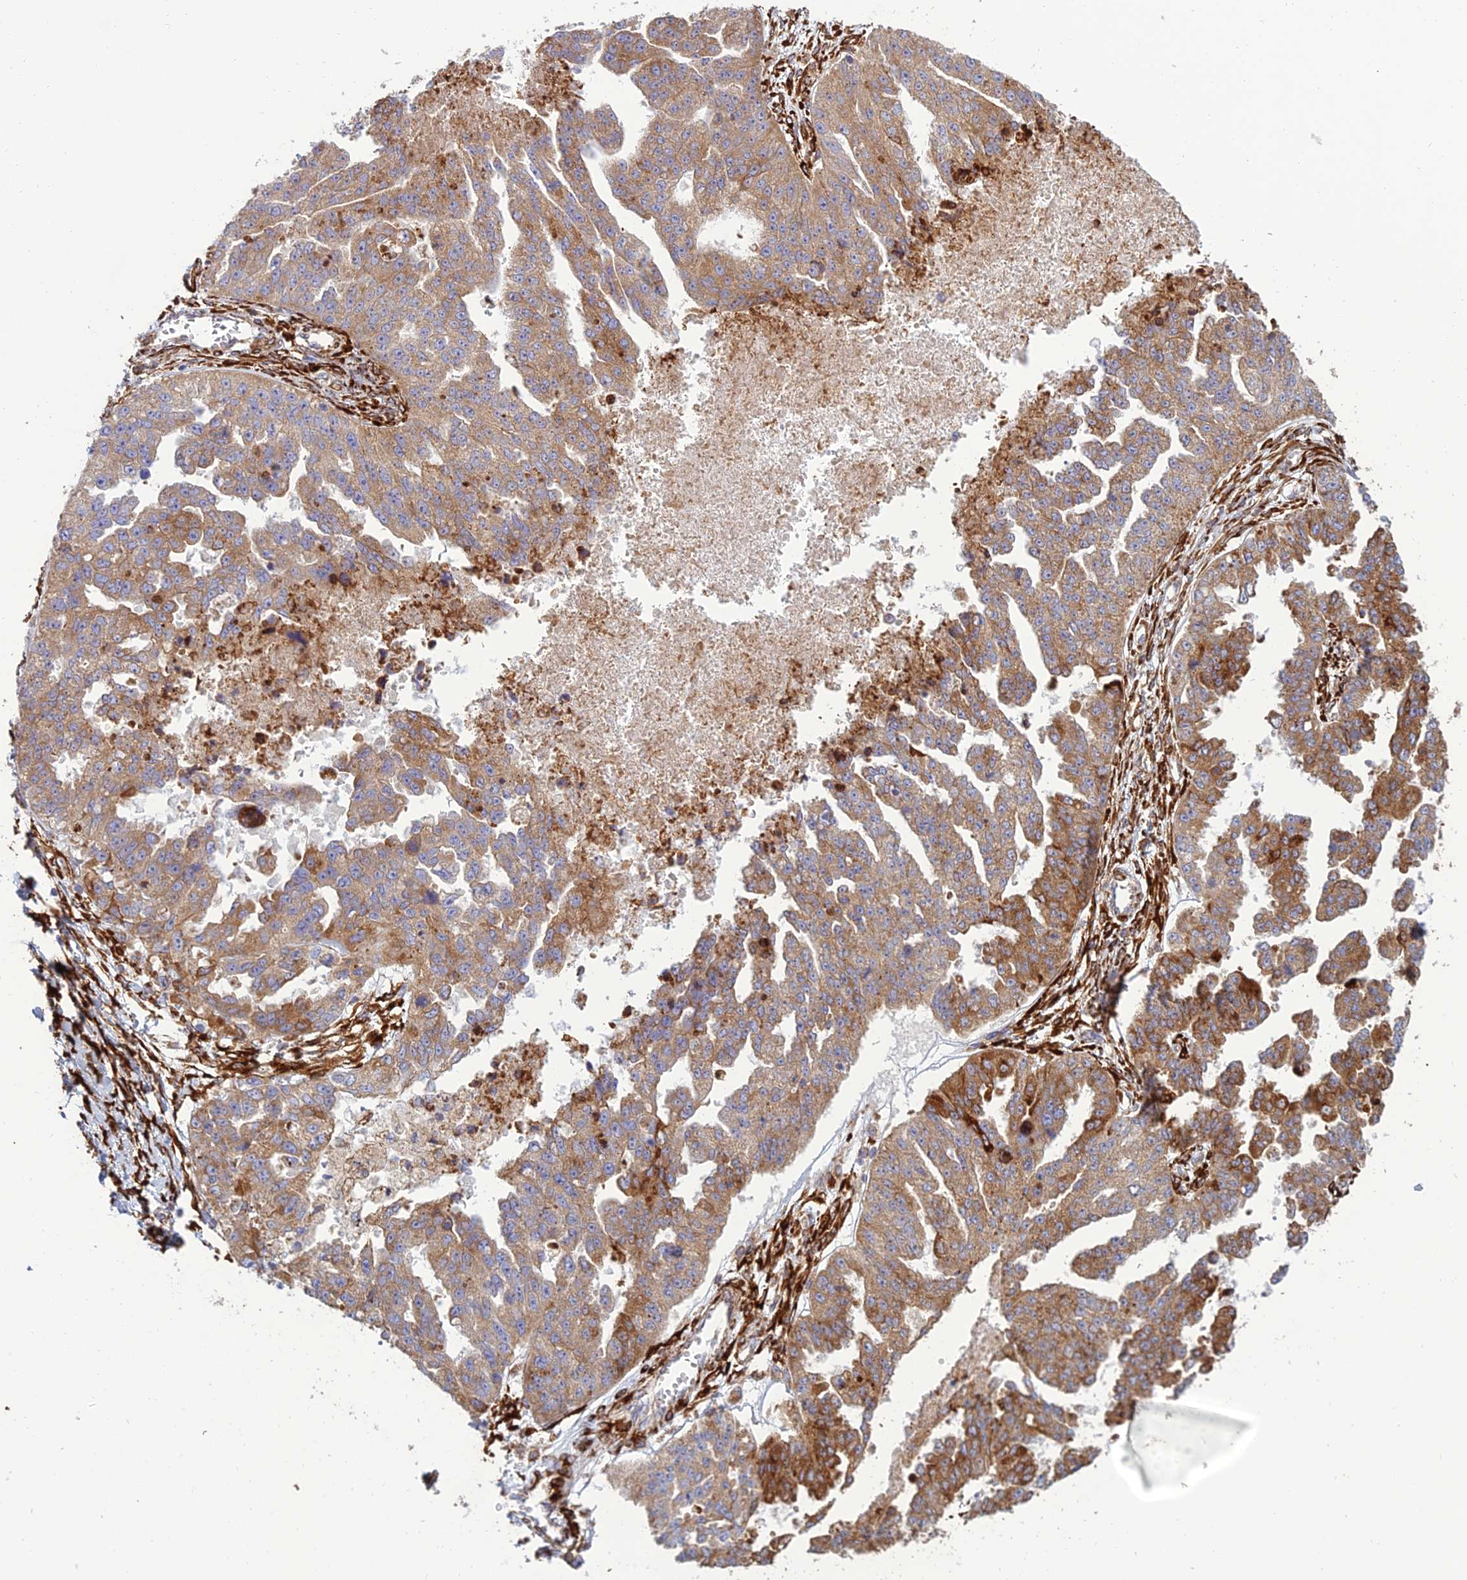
{"staining": {"intensity": "moderate", "quantity": ">75%", "location": "cytoplasmic/membranous"}, "tissue": "ovarian cancer", "cell_type": "Tumor cells", "image_type": "cancer", "snomed": [{"axis": "morphology", "description": "Cystadenocarcinoma, serous, NOS"}, {"axis": "topography", "description": "Ovary"}], "caption": "A brown stain shows moderate cytoplasmic/membranous expression of a protein in ovarian cancer tumor cells. The staining was performed using DAB, with brown indicating positive protein expression. Nuclei are stained blue with hematoxylin.", "gene": "RCN3", "patient": {"sex": "female", "age": 58}}